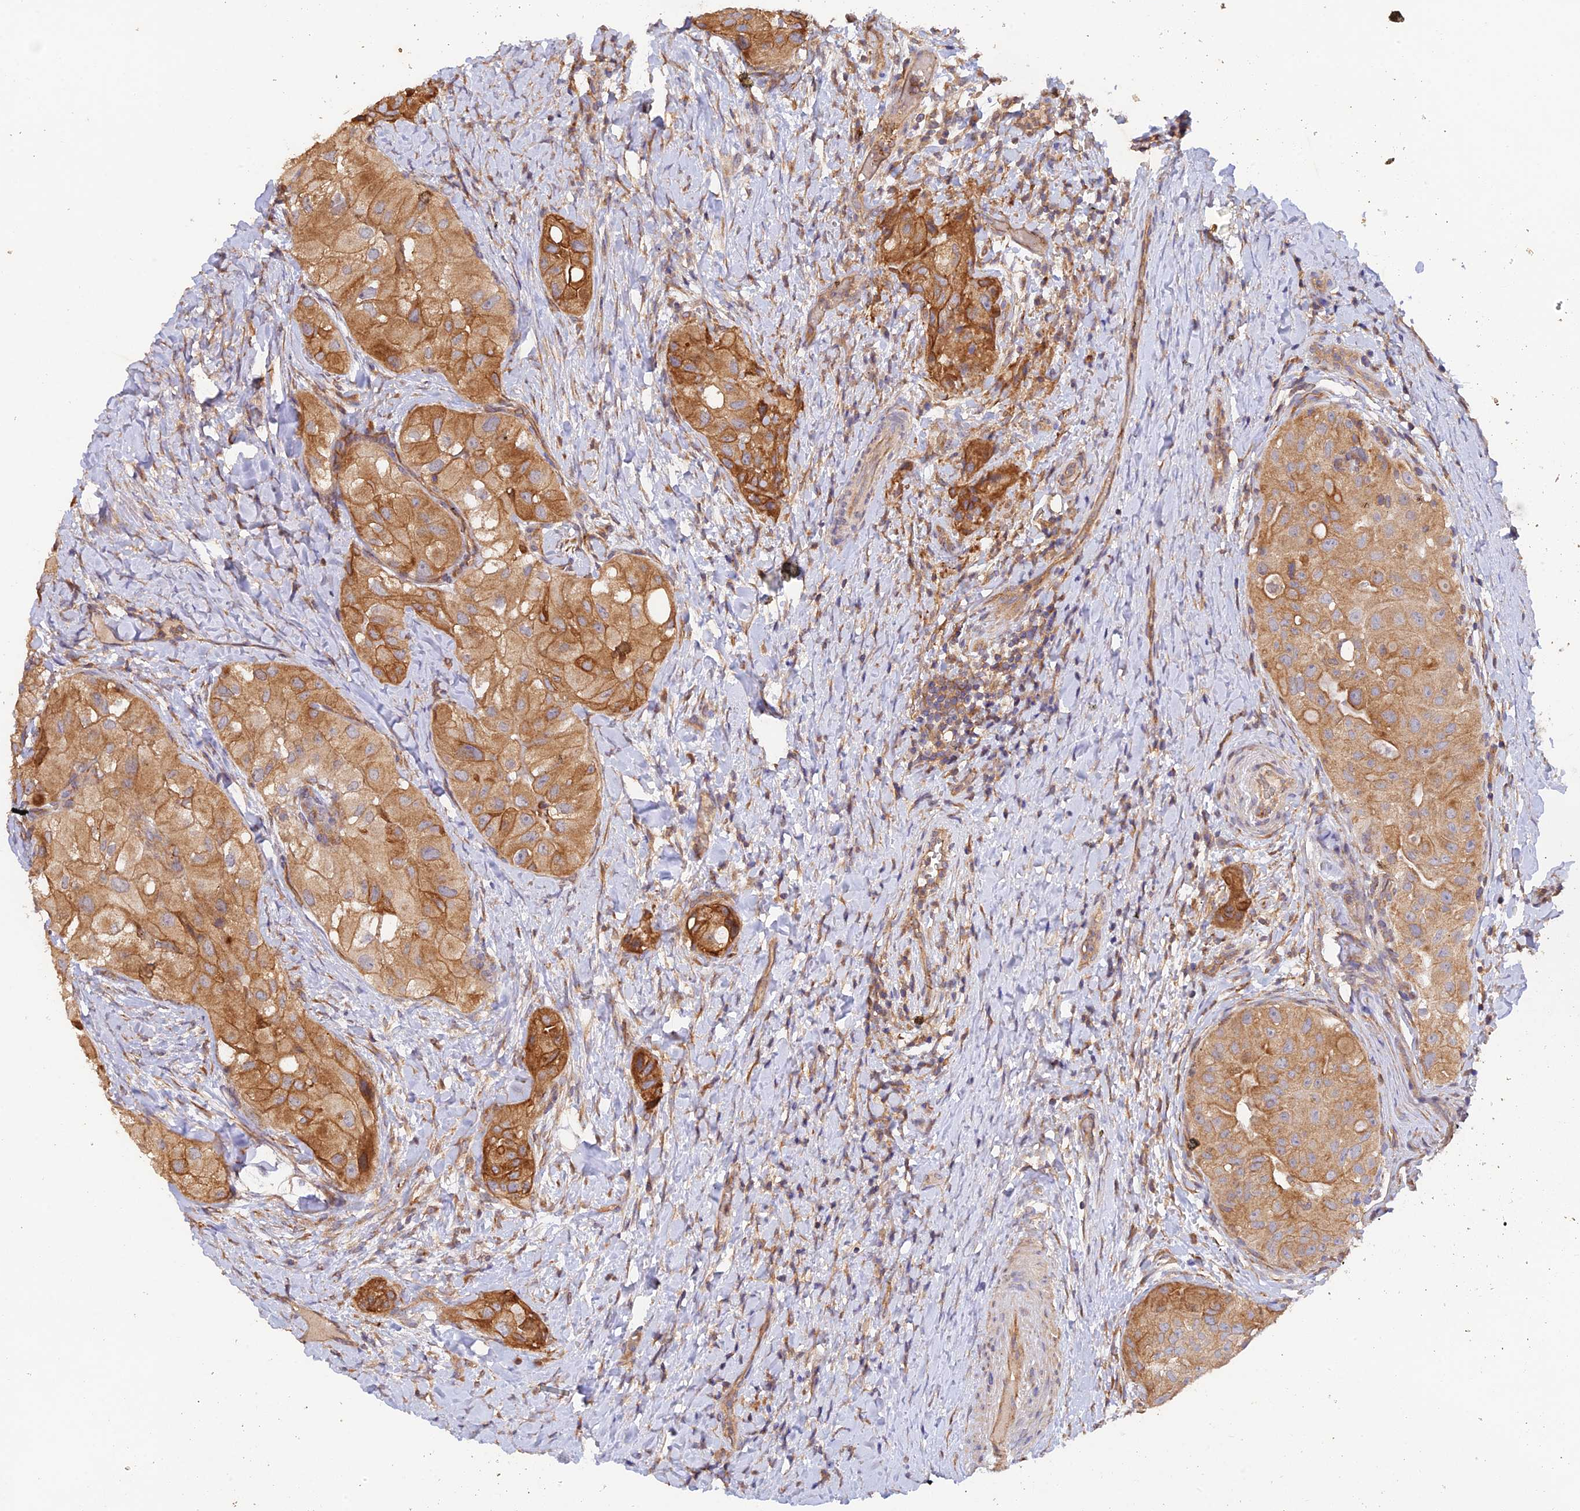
{"staining": {"intensity": "moderate", "quantity": ">75%", "location": "cytoplasmic/membranous"}, "tissue": "thyroid cancer", "cell_type": "Tumor cells", "image_type": "cancer", "snomed": [{"axis": "morphology", "description": "Normal tissue, NOS"}, {"axis": "morphology", "description": "Papillary adenocarcinoma, NOS"}, {"axis": "topography", "description": "Thyroid gland"}], "caption": "A micrograph of human papillary adenocarcinoma (thyroid) stained for a protein shows moderate cytoplasmic/membranous brown staining in tumor cells.", "gene": "MYO9A", "patient": {"sex": "female", "age": 59}}